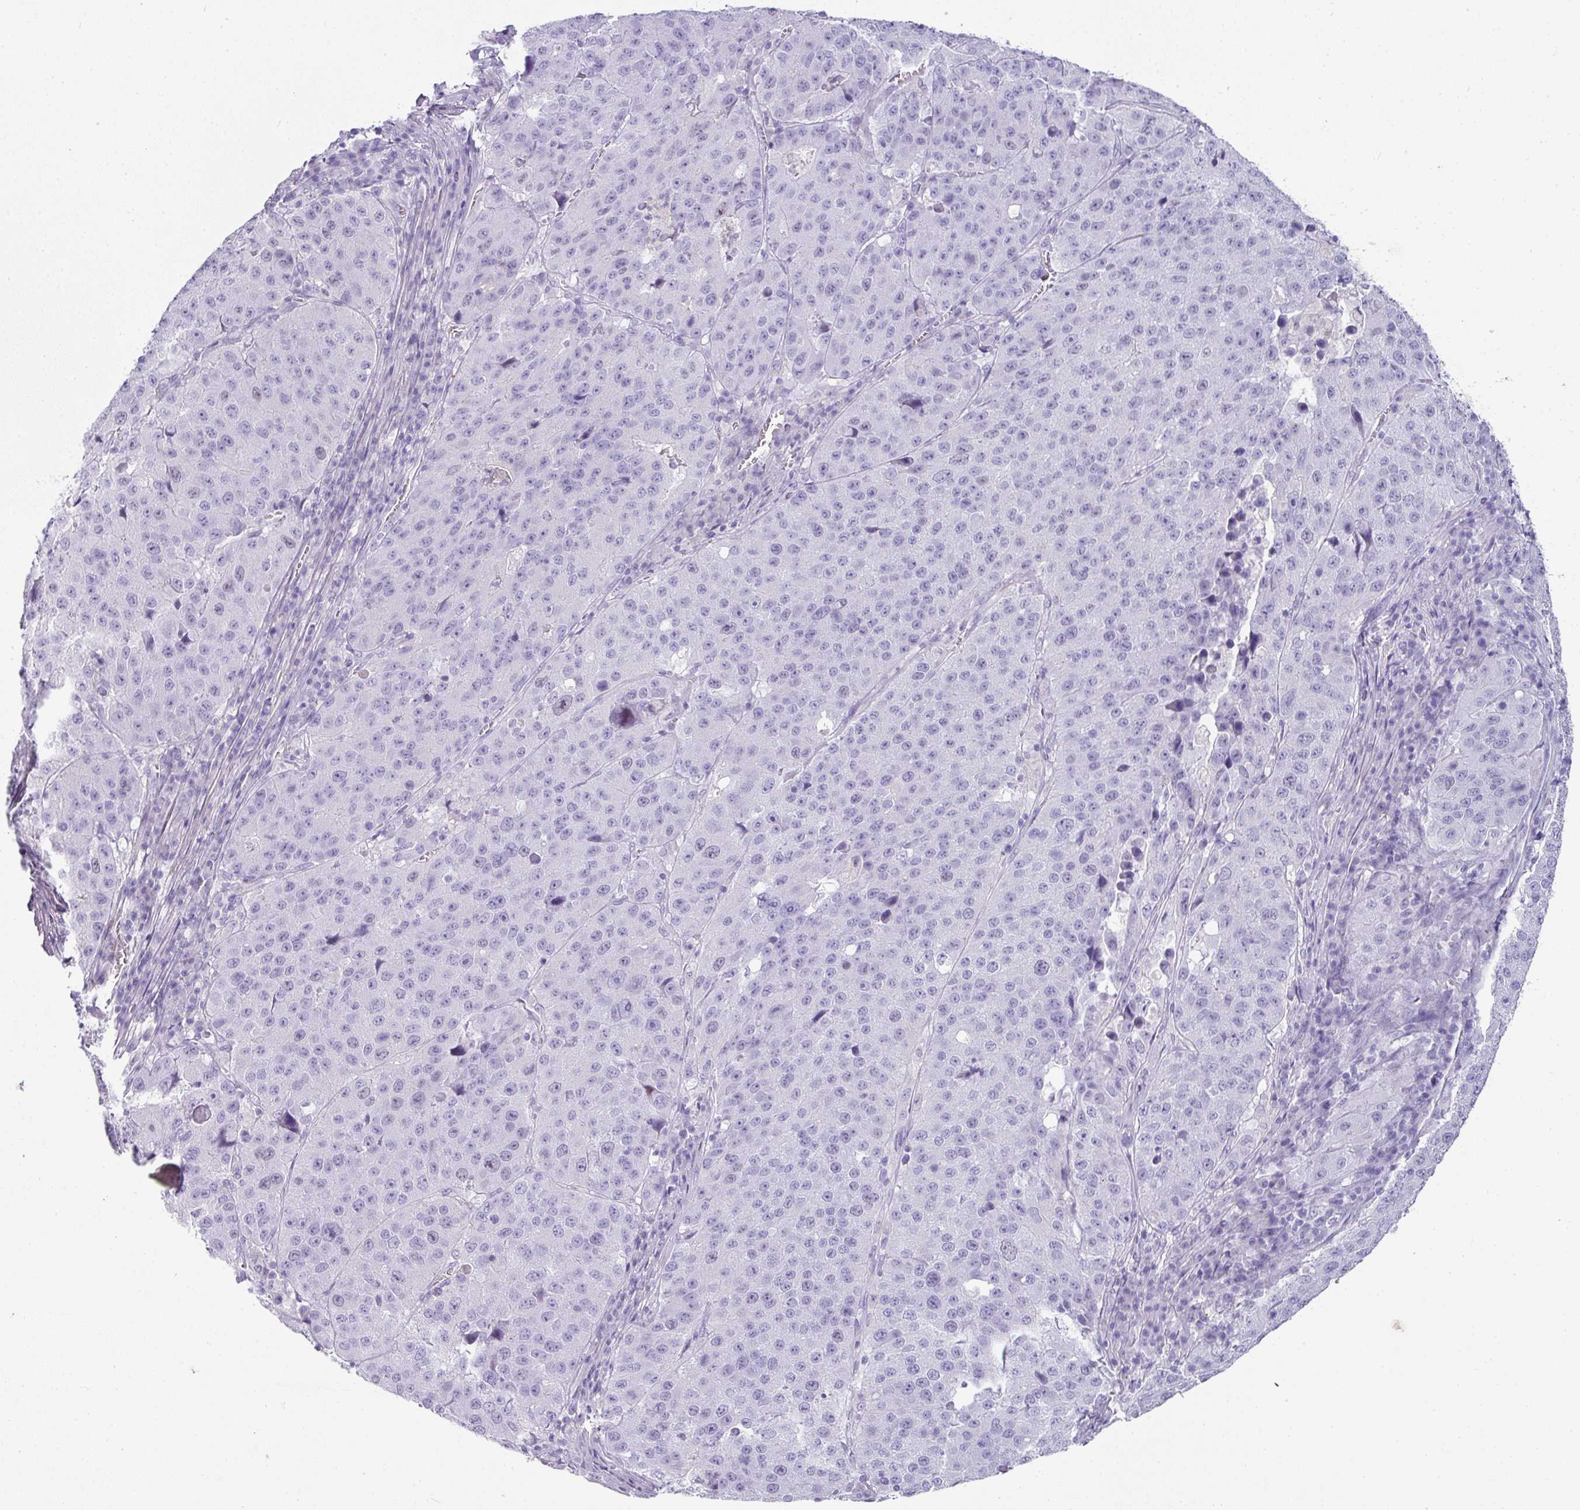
{"staining": {"intensity": "negative", "quantity": "none", "location": "none"}, "tissue": "stomach cancer", "cell_type": "Tumor cells", "image_type": "cancer", "snomed": [{"axis": "morphology", "description": "Adenocarcinoma, NOS"}, {"axis": "topography", "description": "Stomach"}], "caption": "DAB immunohistochemical staining of adenocarcinoma (stomach) shows no significant positivity in tumor cells. Brightfield microscopy of IHC stained with DAB (brown) and hematoxylin (blue), captured at high magnification.", "gene": "OR52N1", "patient": {"sex": "male", "age": 71}}